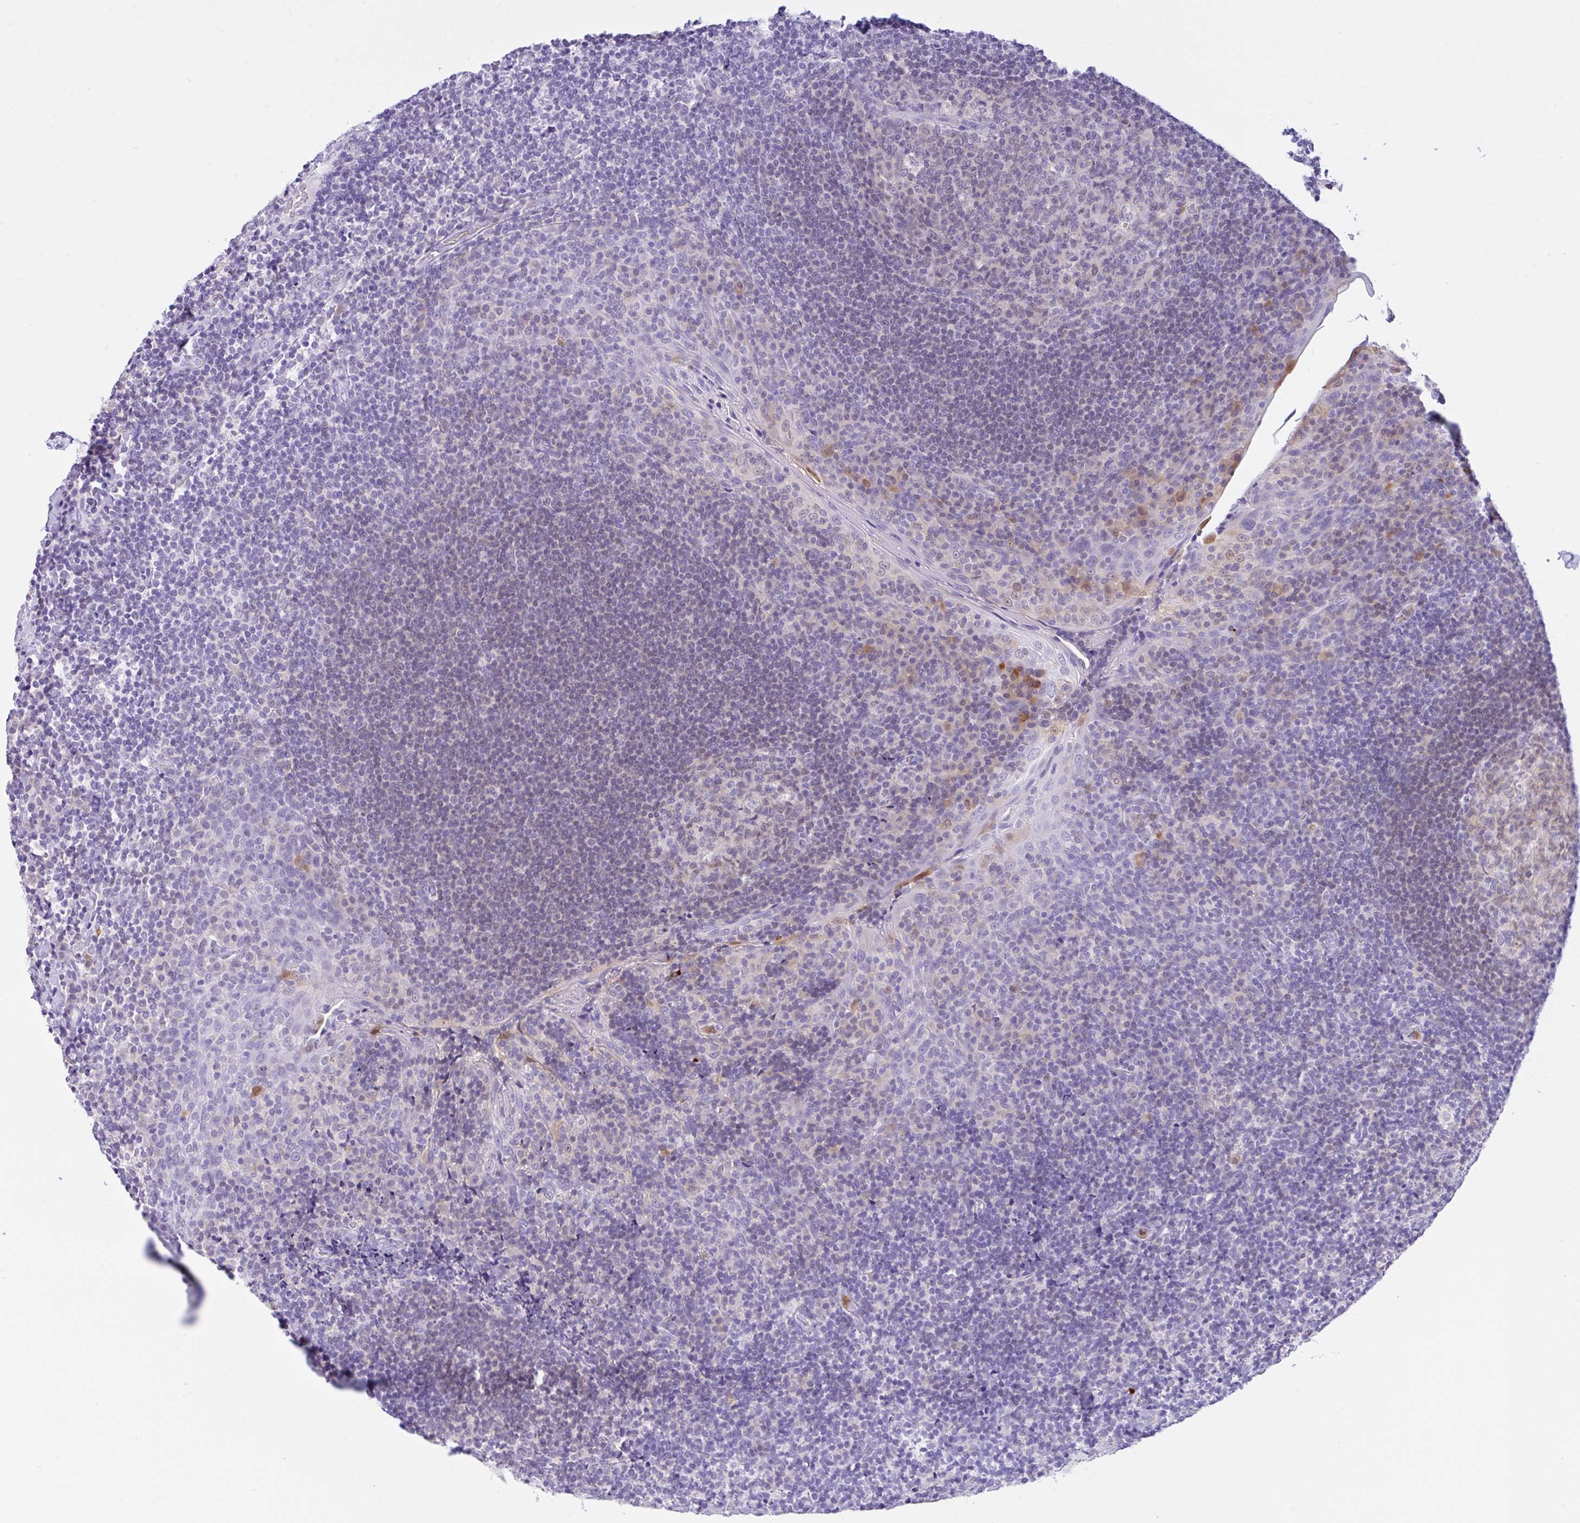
{"staining": {"intensity": "weak", "quantity": "<25%", "location": "cytoplasmic/membranous"}, "tissue": "tonsil", "cell_type": "Germinal center cells", "image_type": "normal", "snomed": [{"axis": "morphology", "description": "Normal tissue, NOS"}, {"axis": "topography", "description": "Tonsil"}], "caption": "Normal tonsil was stained to show a protein in brown. There is no significant expression in germinal center cells. (DAB immunohistochemistry (IHC) with hematoxylin counter stain).", "gene": "NCF1", "patient": {"sex": "male", "age": 17}}